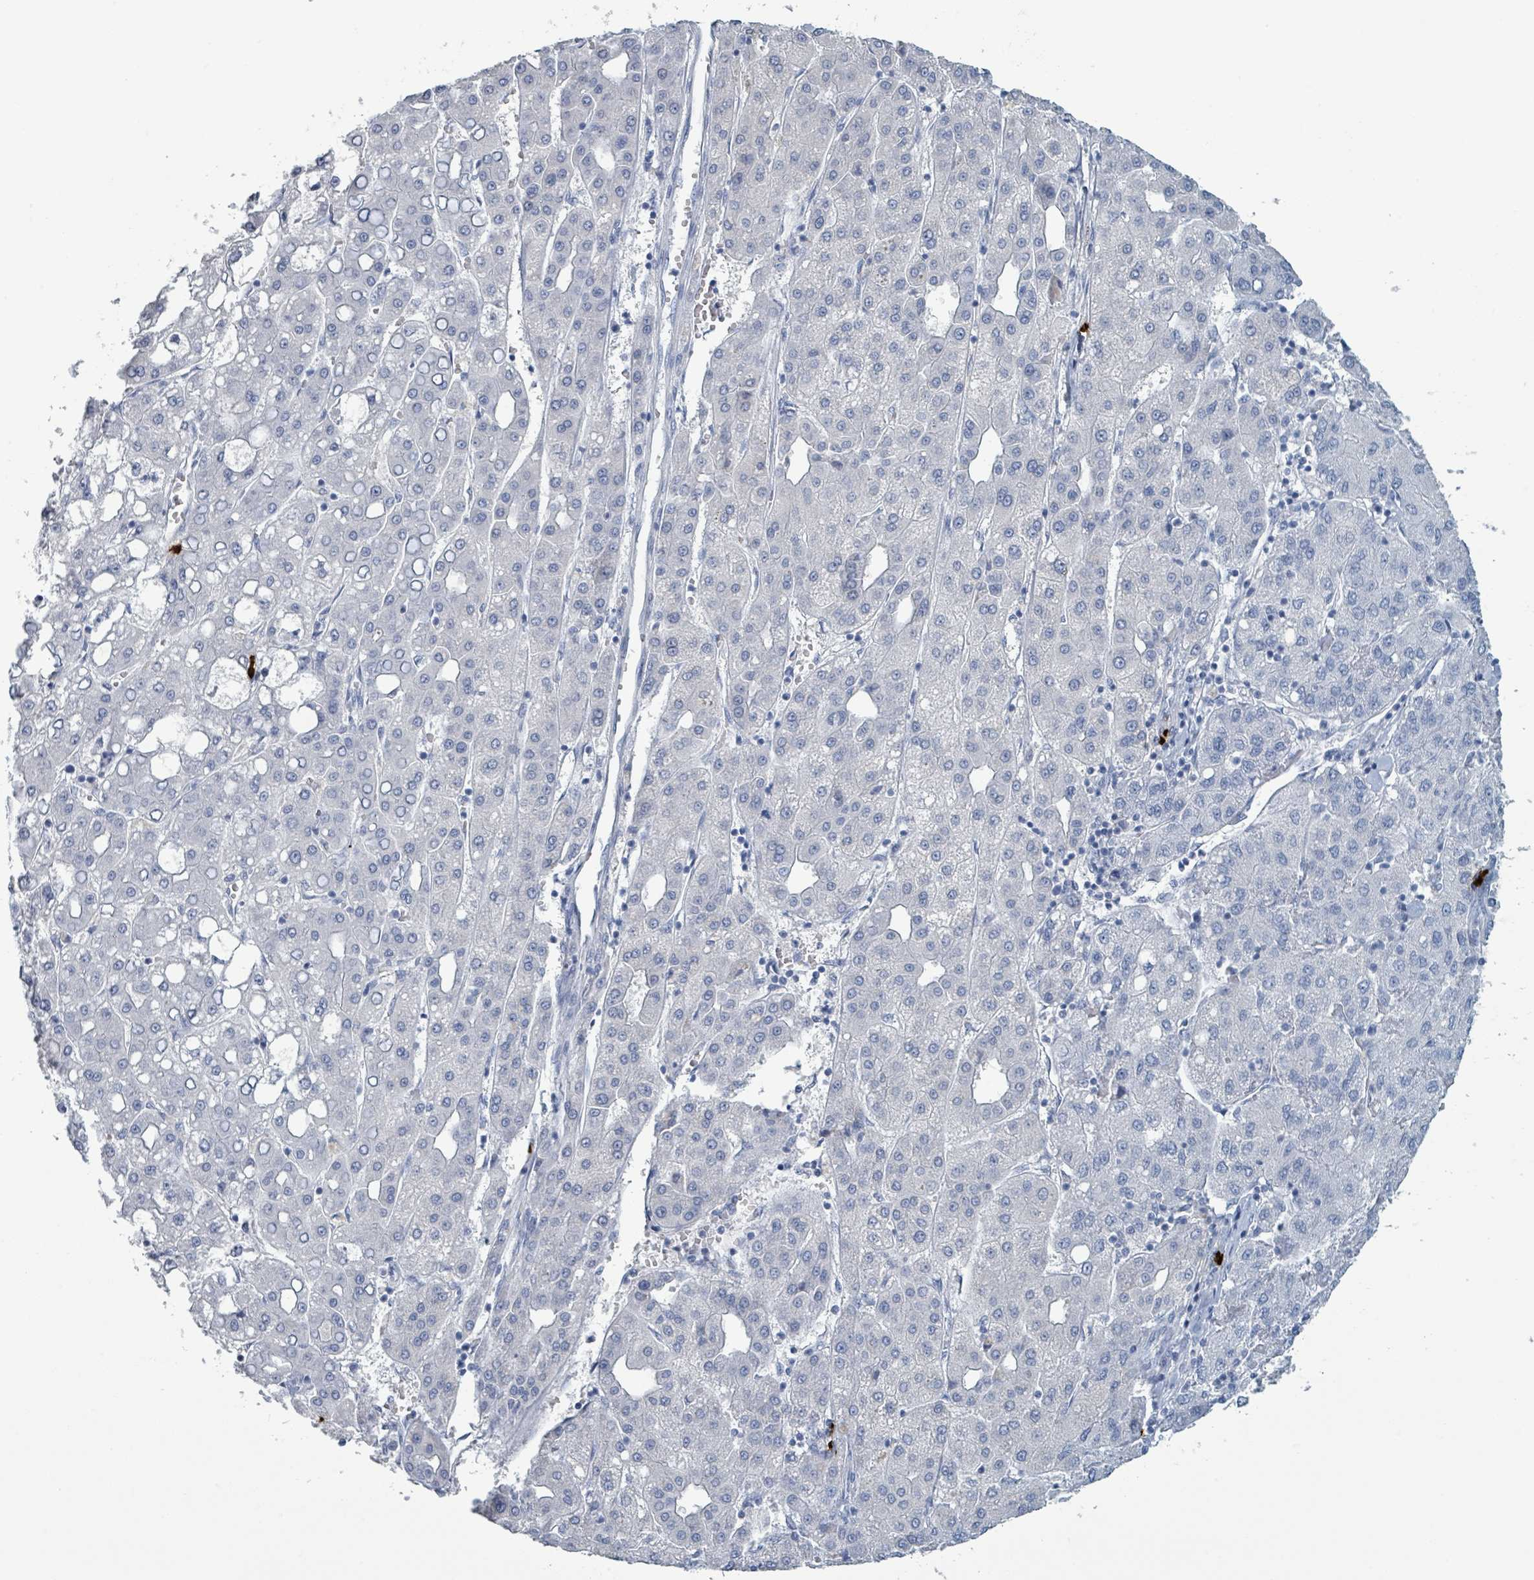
{"staining": {"intensity": "negative", "quantity": "none", "location": "none"}, "tissue": "liver cancer", "cell_type": "Tumor cells", "image_type": "cancer", "snomed": [{"axis": "morphology", "description": "Carcinoma, Hepatocellular, NOS"}, {"axis": "topography", "description": "Liver"}], "caption": "This is an immunohistochemistry micrograph of liver cancer (hepatocellular carcinoma). There is no expression in tumor cells.", "gene": "VPS13D", "patient": {"sex": "male", "age": 65}}